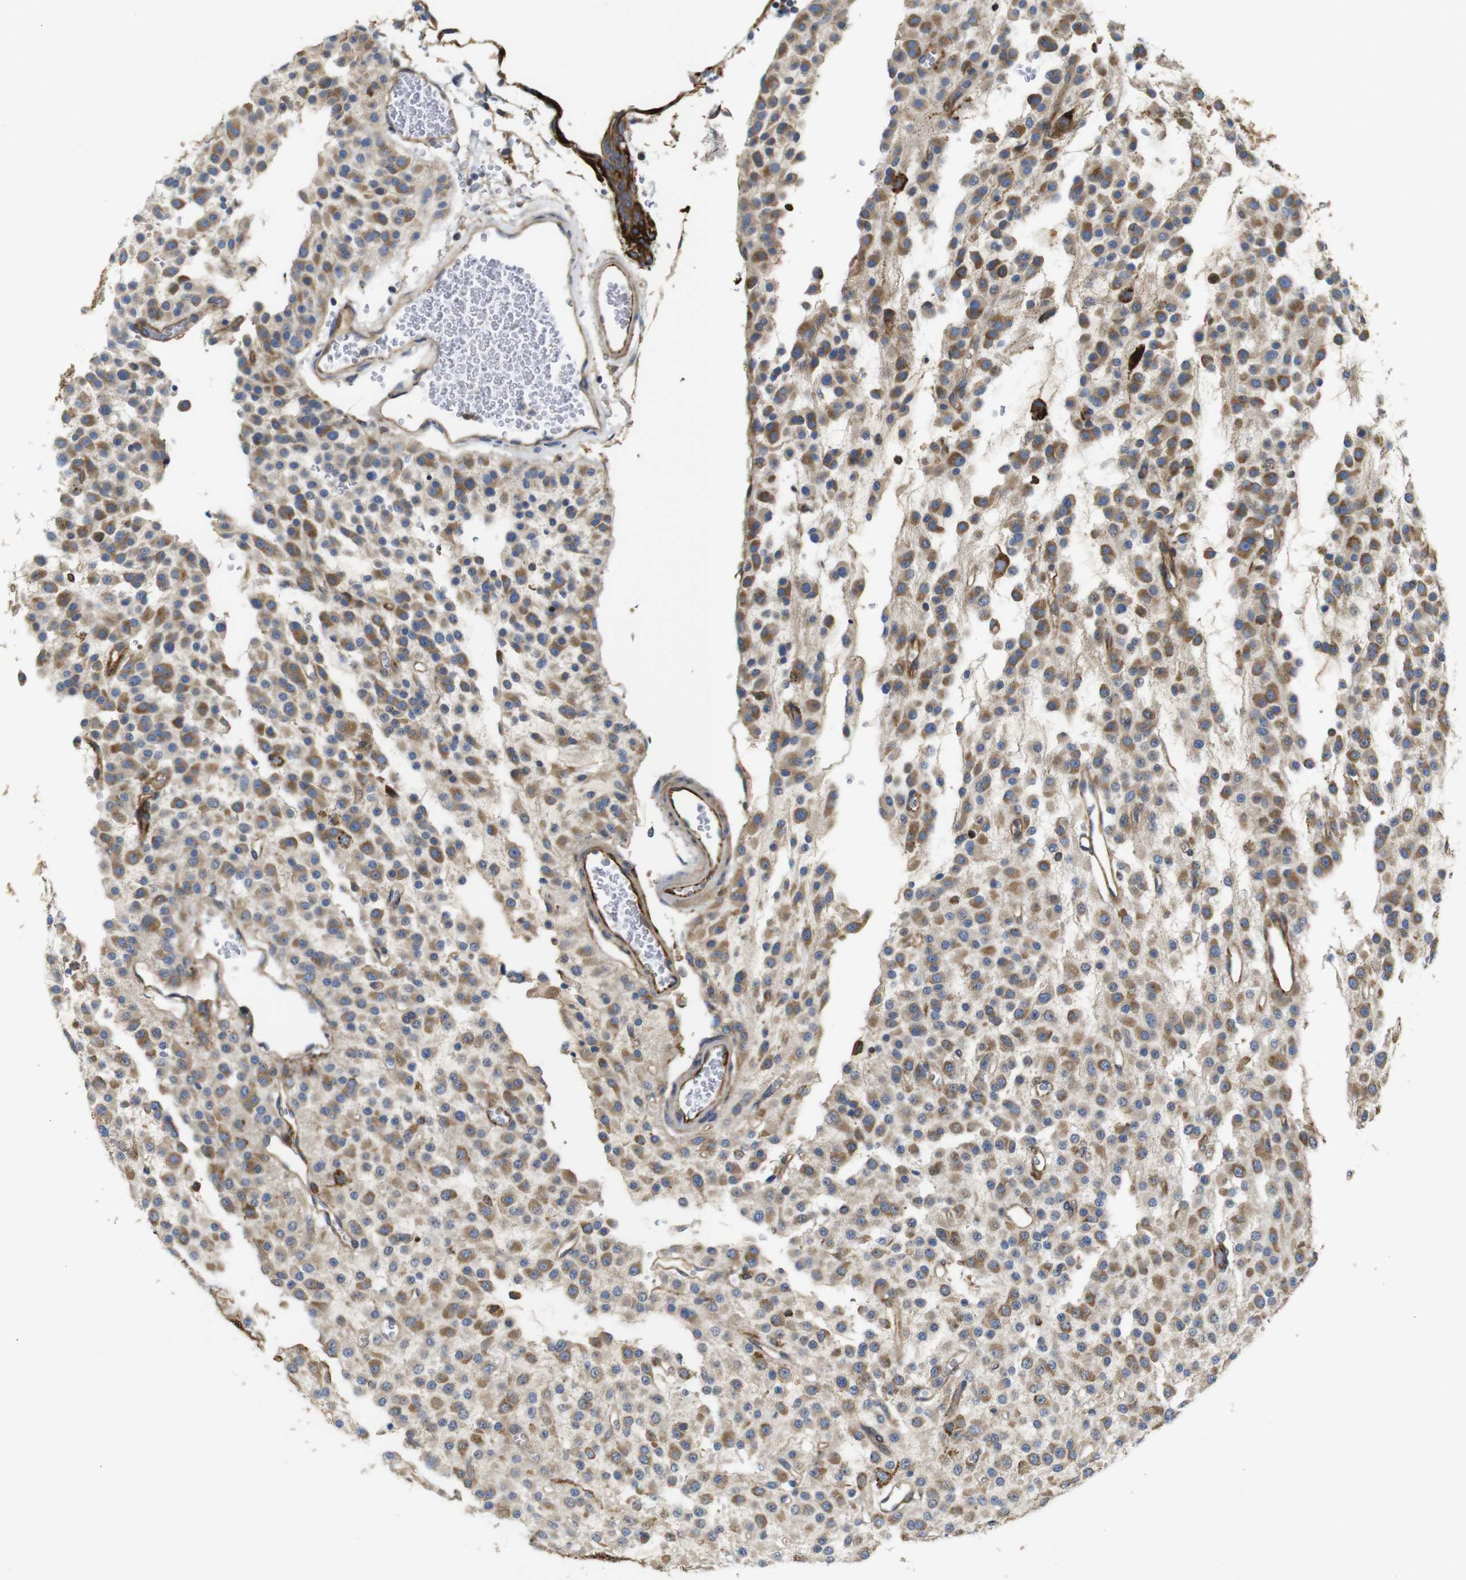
{"staining": {"intensity": "moderate", "quantity": ">75%", "location": "cytoplasmic/membranous"}, "tissue": "glioma", "cell_type": "Tumor cells", "image_type": "cancer", "snomed": [{"axis": "morphology", "description": "Glioma, malignant, Low grade"}, {"axis": "topography", "description": "Brain"}], "caption": "Protein expression analysis of human malignant glioma (low-grade) reveals moderate cytoplasmic/membranous positivity in approximately >75% of tumor cells.", "gene": "UBE2G2", "patient": {"sex": "male", "age": 38}}